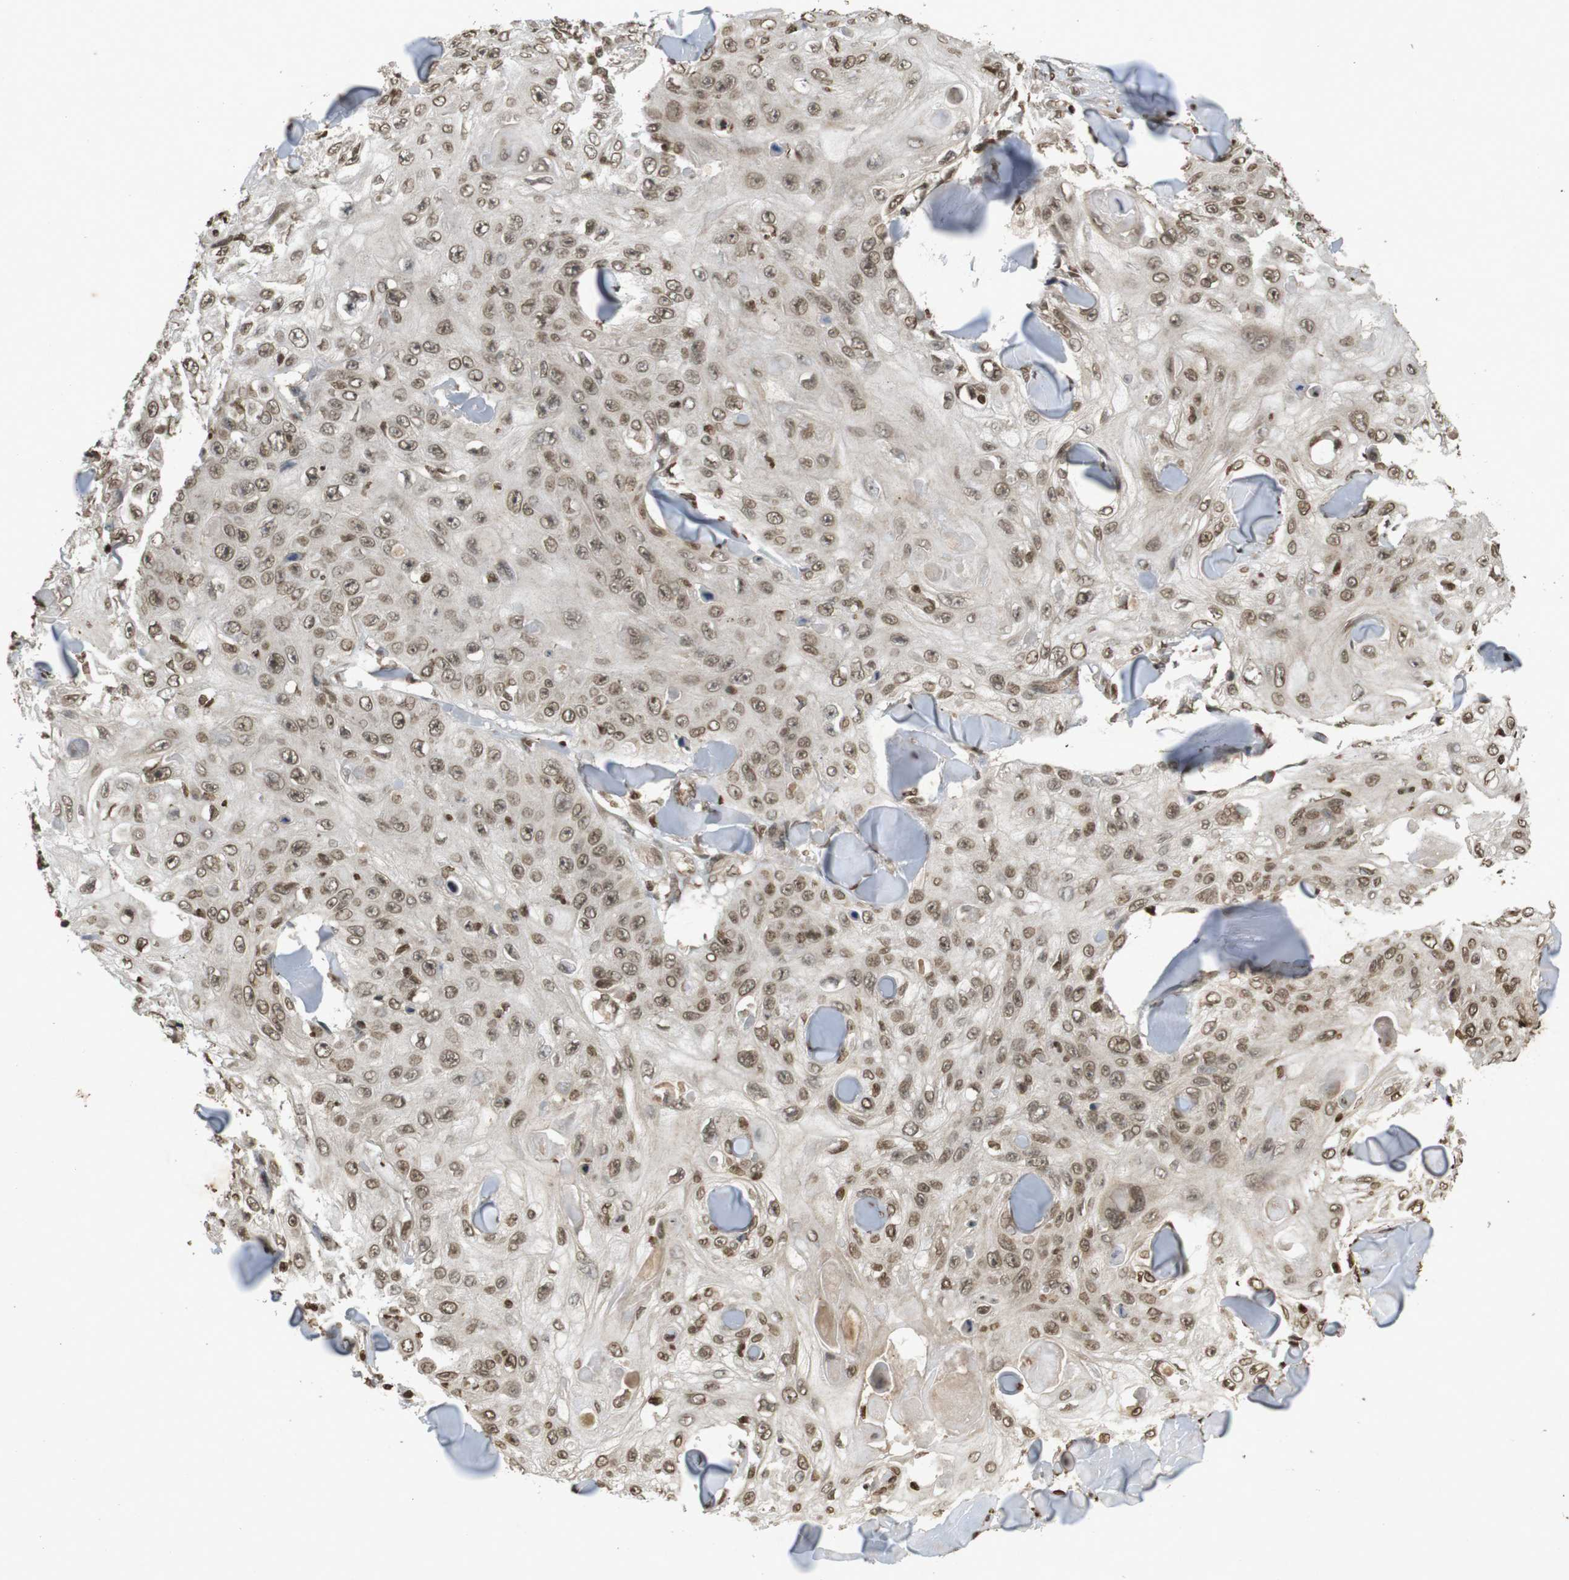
{"staining": {"intensity": "weak", "quantity": ">75%", "location": "nuclear"}, "tissue": "skin cancer", "cell_type": "Tumor cells", "image_type": "cancer", "snomed": [{"axis": "morphology", "description": "Squamous cell carcinoma, NOS"}, {"axis": "topography", "description": "Skin"}], "caption": "This micrograph reveals IHC staining of skin cancer (squamous cell carcinoma), with low weak nuclear positivity in about >75% of tumor cells.", "gene": "ORC4", "patient": {"sex": "male", "age": 86}}